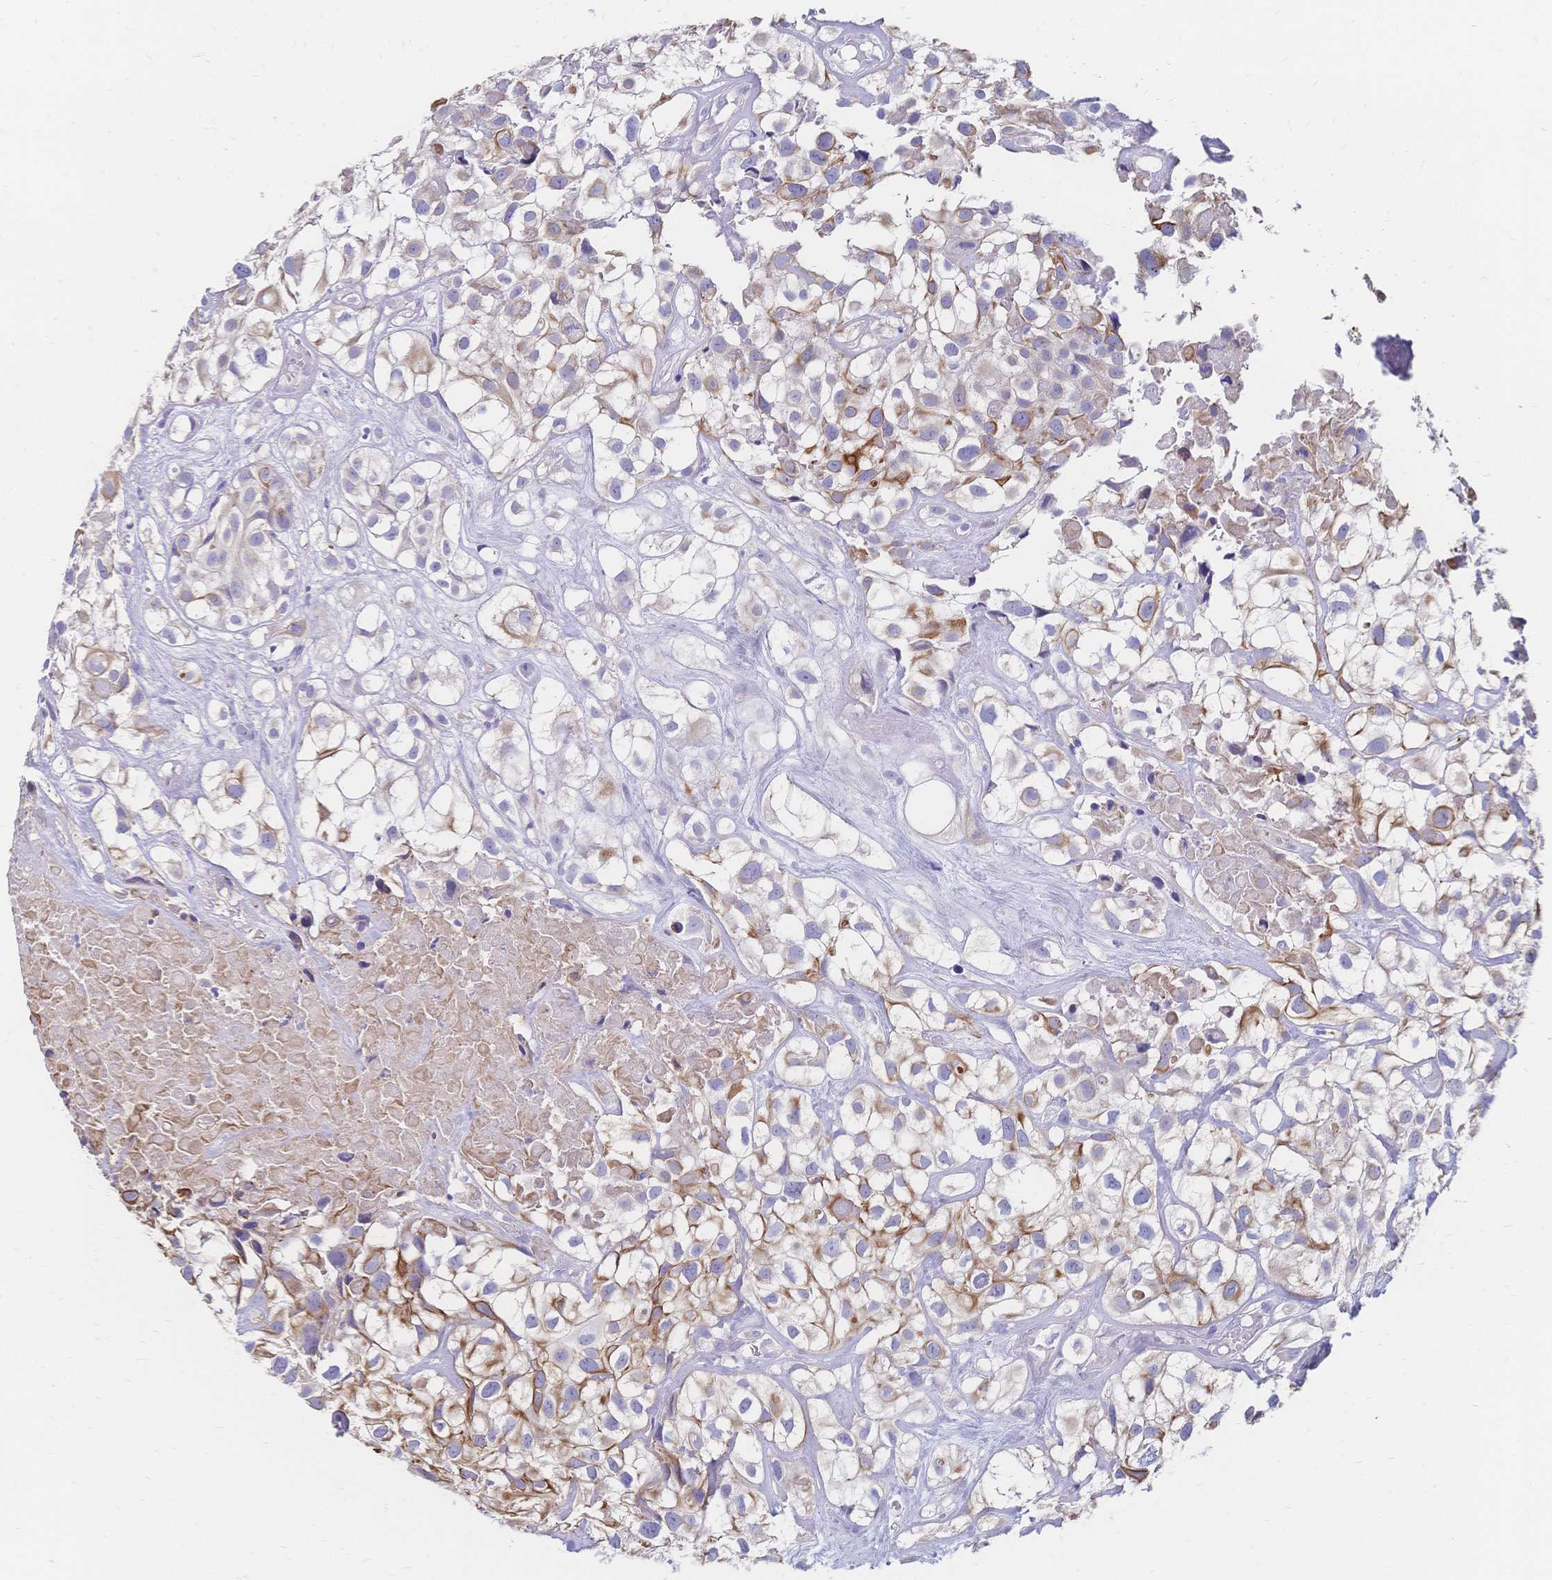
{"staining": {"intensity": "moderate", "quantity": "25%-75%", "location": "cytoplasmic/membranous"}, "tissue": "urothelial cancer", "cell_type": "Tumor cells", "image_type": "cancer", "snomed": [{"axis": "morphology", "description": "Urothelial carcinoma, High grade"}, {"axis": "topography", "description": "Urinary bladder"}], "caption": "Protein expression analysis of human urothelial cancer reveals moderate cytoplasmic/membranous expression in approximately 25%-75% of tumor cells. The protein of interest is stained brown, and the nuclei are stained in blue (DAB IHC with brightfield microscopy, high magnification).", "gene": "DTNB", "patient": {"sex": "male", "age": 56}}